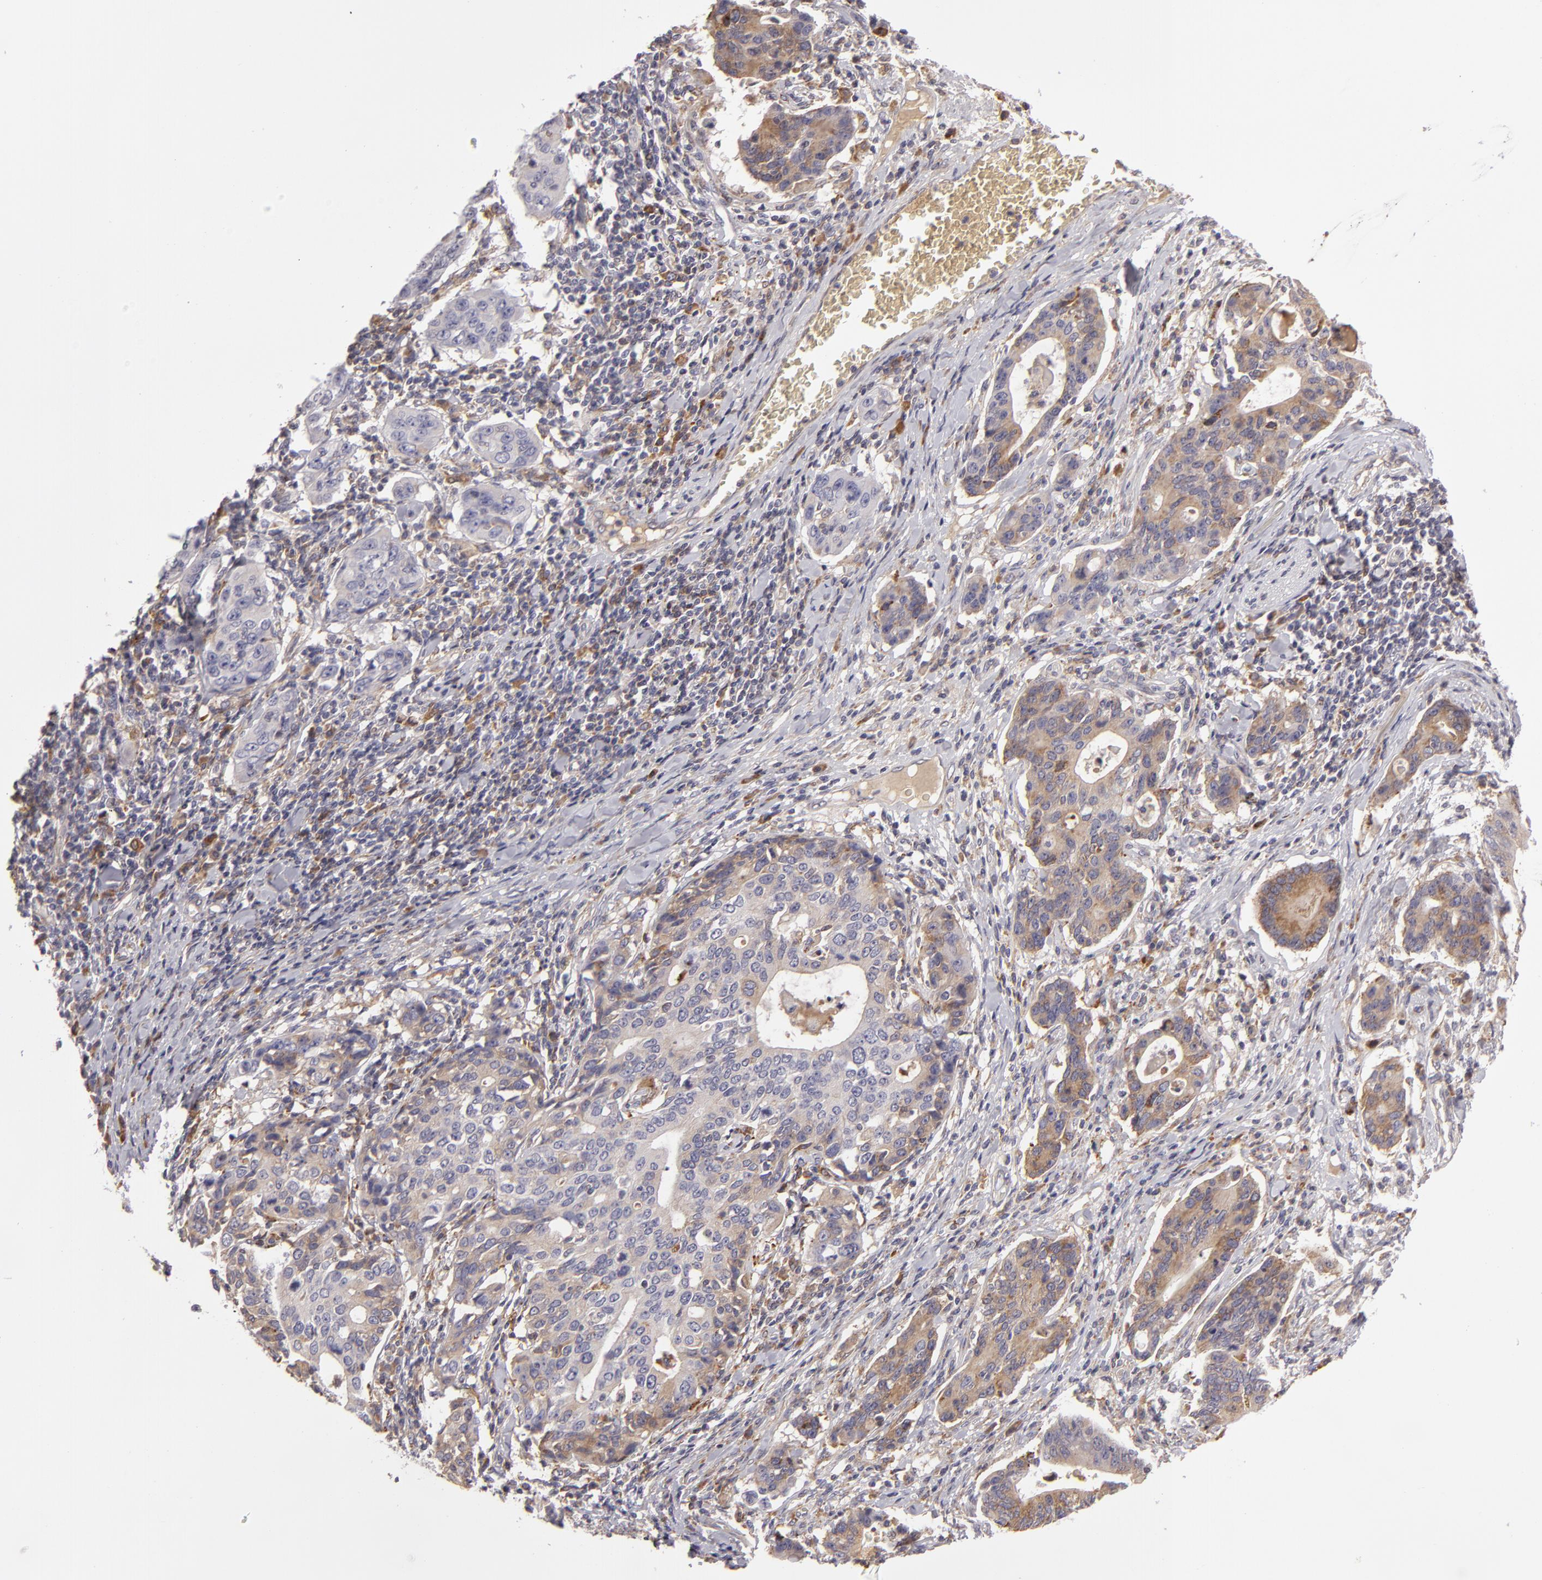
{"staining": {"intensity": "weak", "quantity": ">75%", "location": "cytoplasmic/membranous"}, "tissue": "stomach cancer", "cell_type": "Tumor cells", "image_type": "cancer", "snomed": [{"axis": "morphology", "description": "Adenocarcinoma, NOS"}, {"axis": "topography", "description": "Esophagus"}, {"axis": "topography", "description": "Stomach"}], "caption": "Stomach adenocarcinoma was stained to show a protein in brown. There is low levels of weak cytoplasmic/membranous expression in about >75% of tumor cells. The protein of interest is shown in brown color, while the nuclei are stained blue.", "gene": "CFB", "patient": {"sex": "male", "age": 74}}